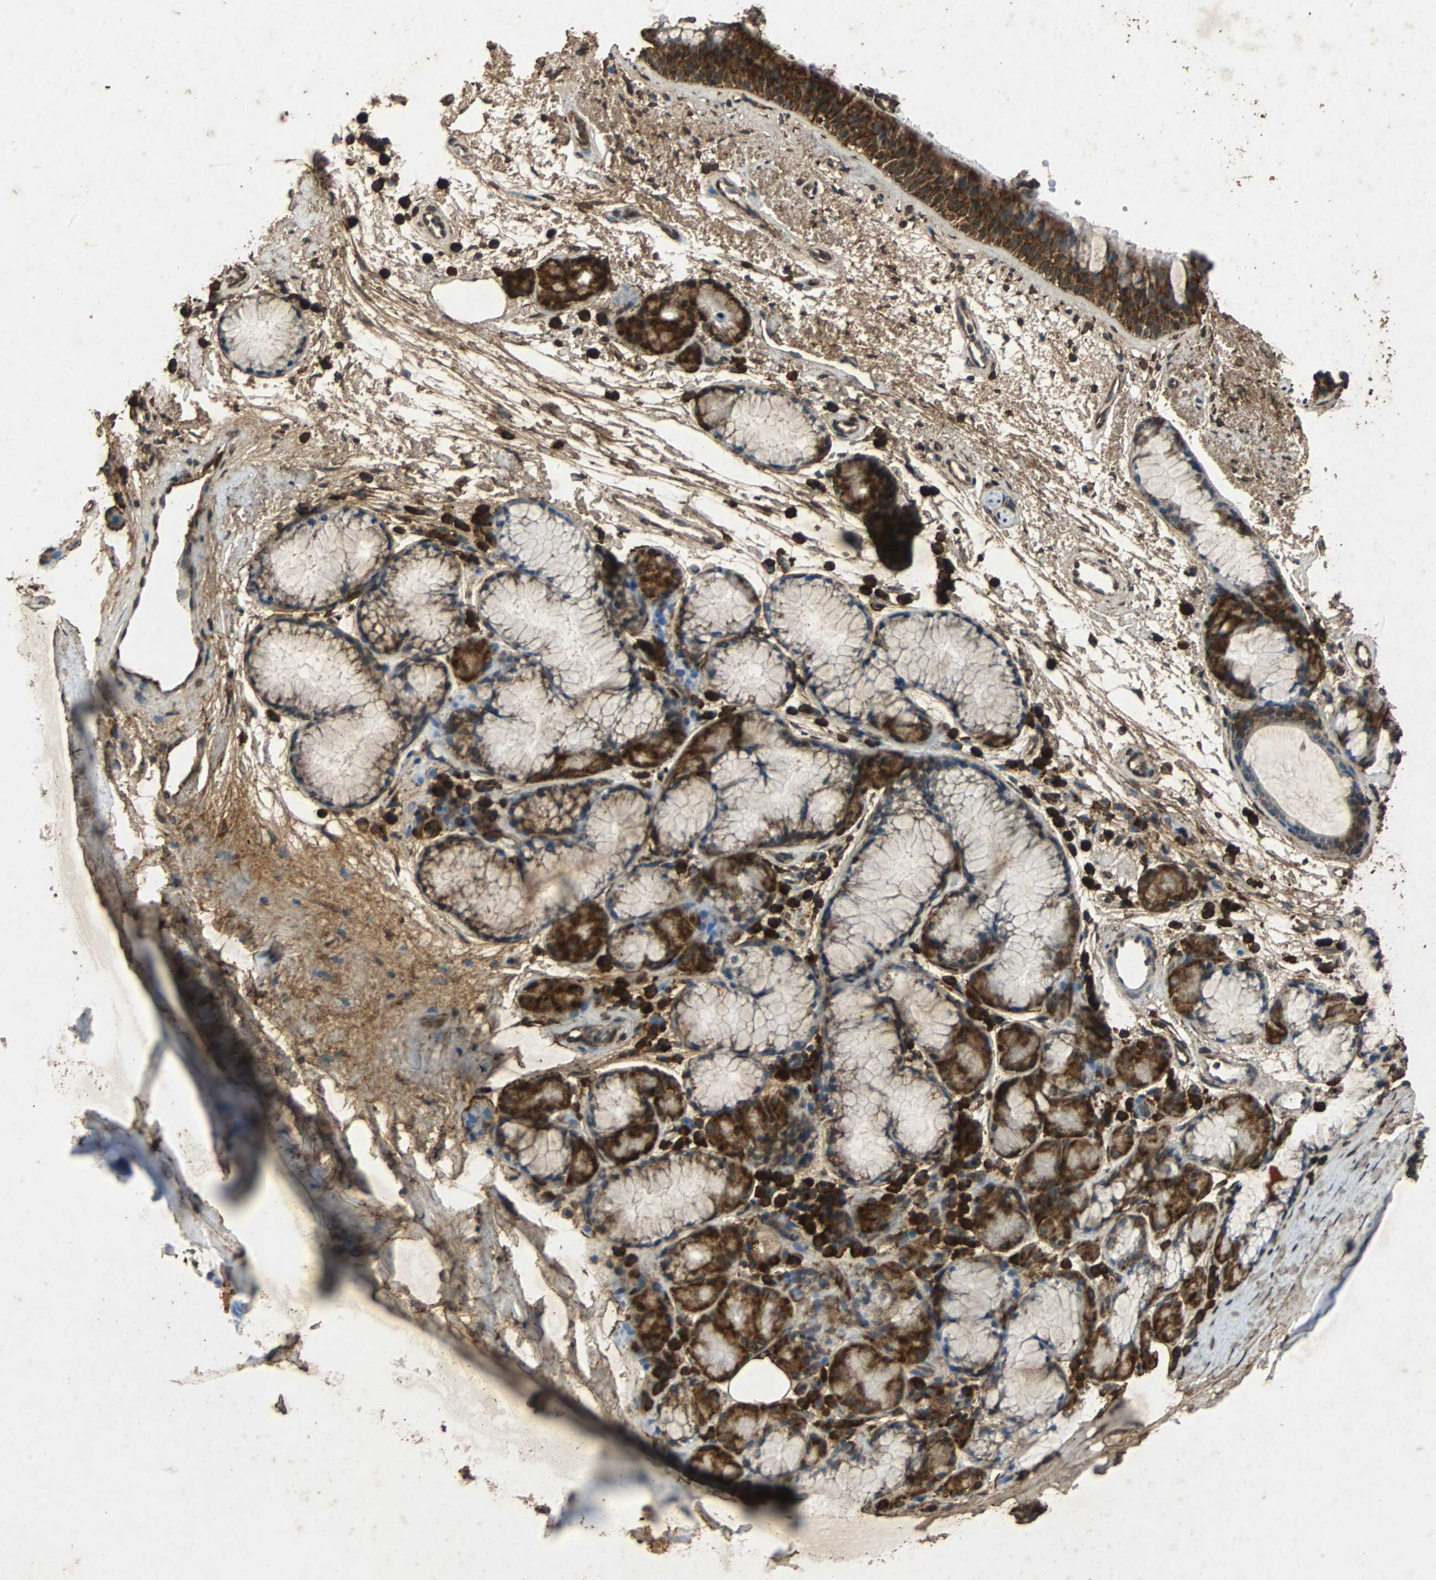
{"staining": {"intensity": "strong", "quantity": ">75%", "location": "cytoplasmic/membranous"}, "tissue": "bronchus", "cell_type": "Respiratory epithelial cells", "image_type": "normal", "snomed": [{"axis": "morphology", "description": "Normal tissue, NOS"}, {"axis": "topography", "description": "Bronchus"}], "caption": "Respiratory epithelial cells exhibit high levels of strong cytoplasmic/membranous staining in approximately >75% of cells in unremarkable human bronchus. (Brightfield microscopy of DAB IHC at high magnification).", "gene": "NAA10", "patient": {"sex": "female", "age": 54}}